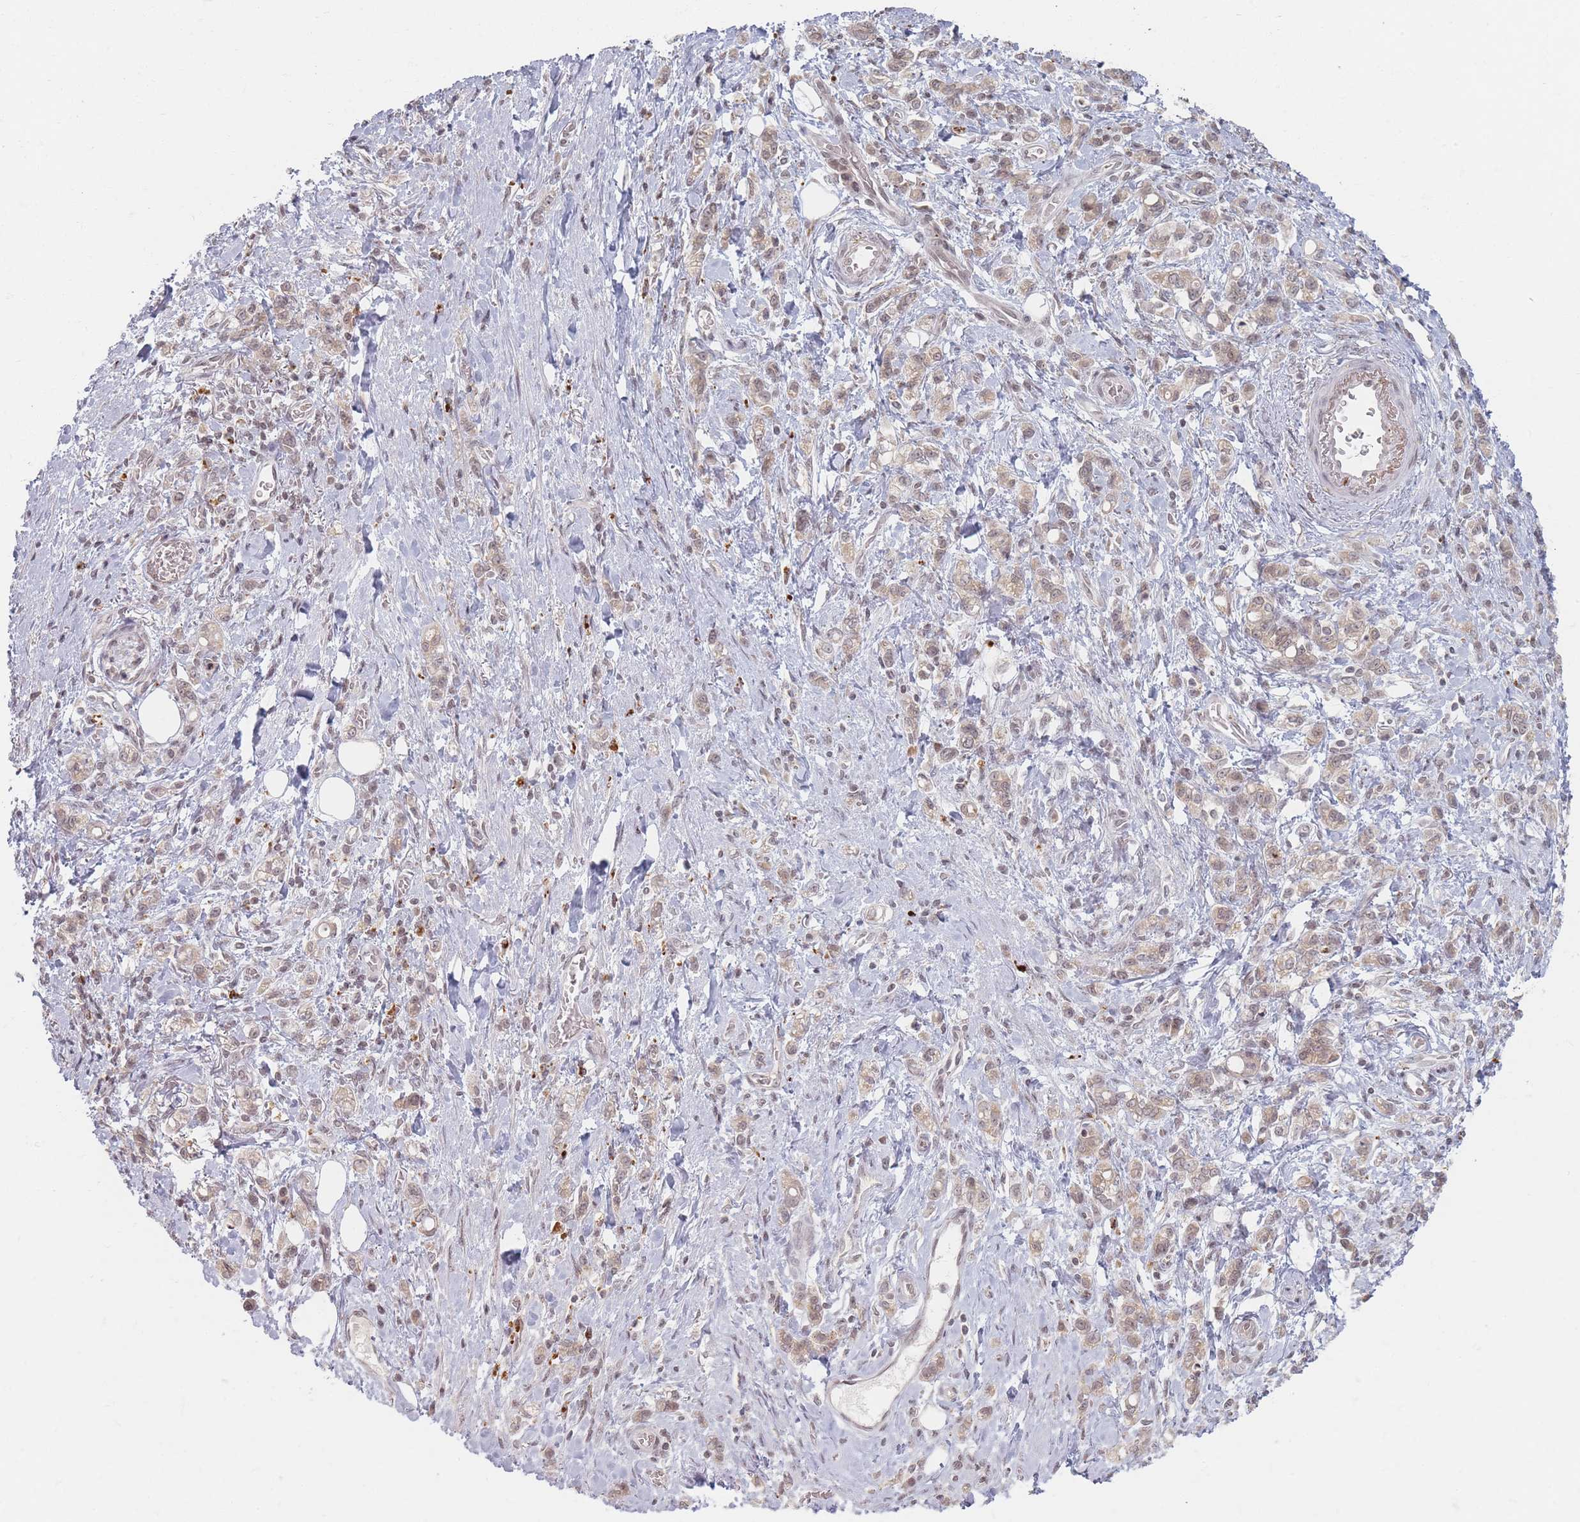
{"staining": {"intensity": "weak", "quantity": ">75%", "location": "cytoplasmic/membranous,nuclear"}, "tissue": "stomach cancer", "cell_type": "Tumor cells", "image_type": "cancer", "snomed": [{"axis": "morphology", "description": "Adenocarcinoma, NOS"}, {"axis": "topography", "description": "Stomach"}], "caption": "This image exhibits IHC staining of human adenocarcinoma (stomach), with low weak cytoplasmic/membranous and nuclear positivity in about >75% of tumor cells.", "gene": "SPATA45", "patient": {"sex": "male", "age": 77}}